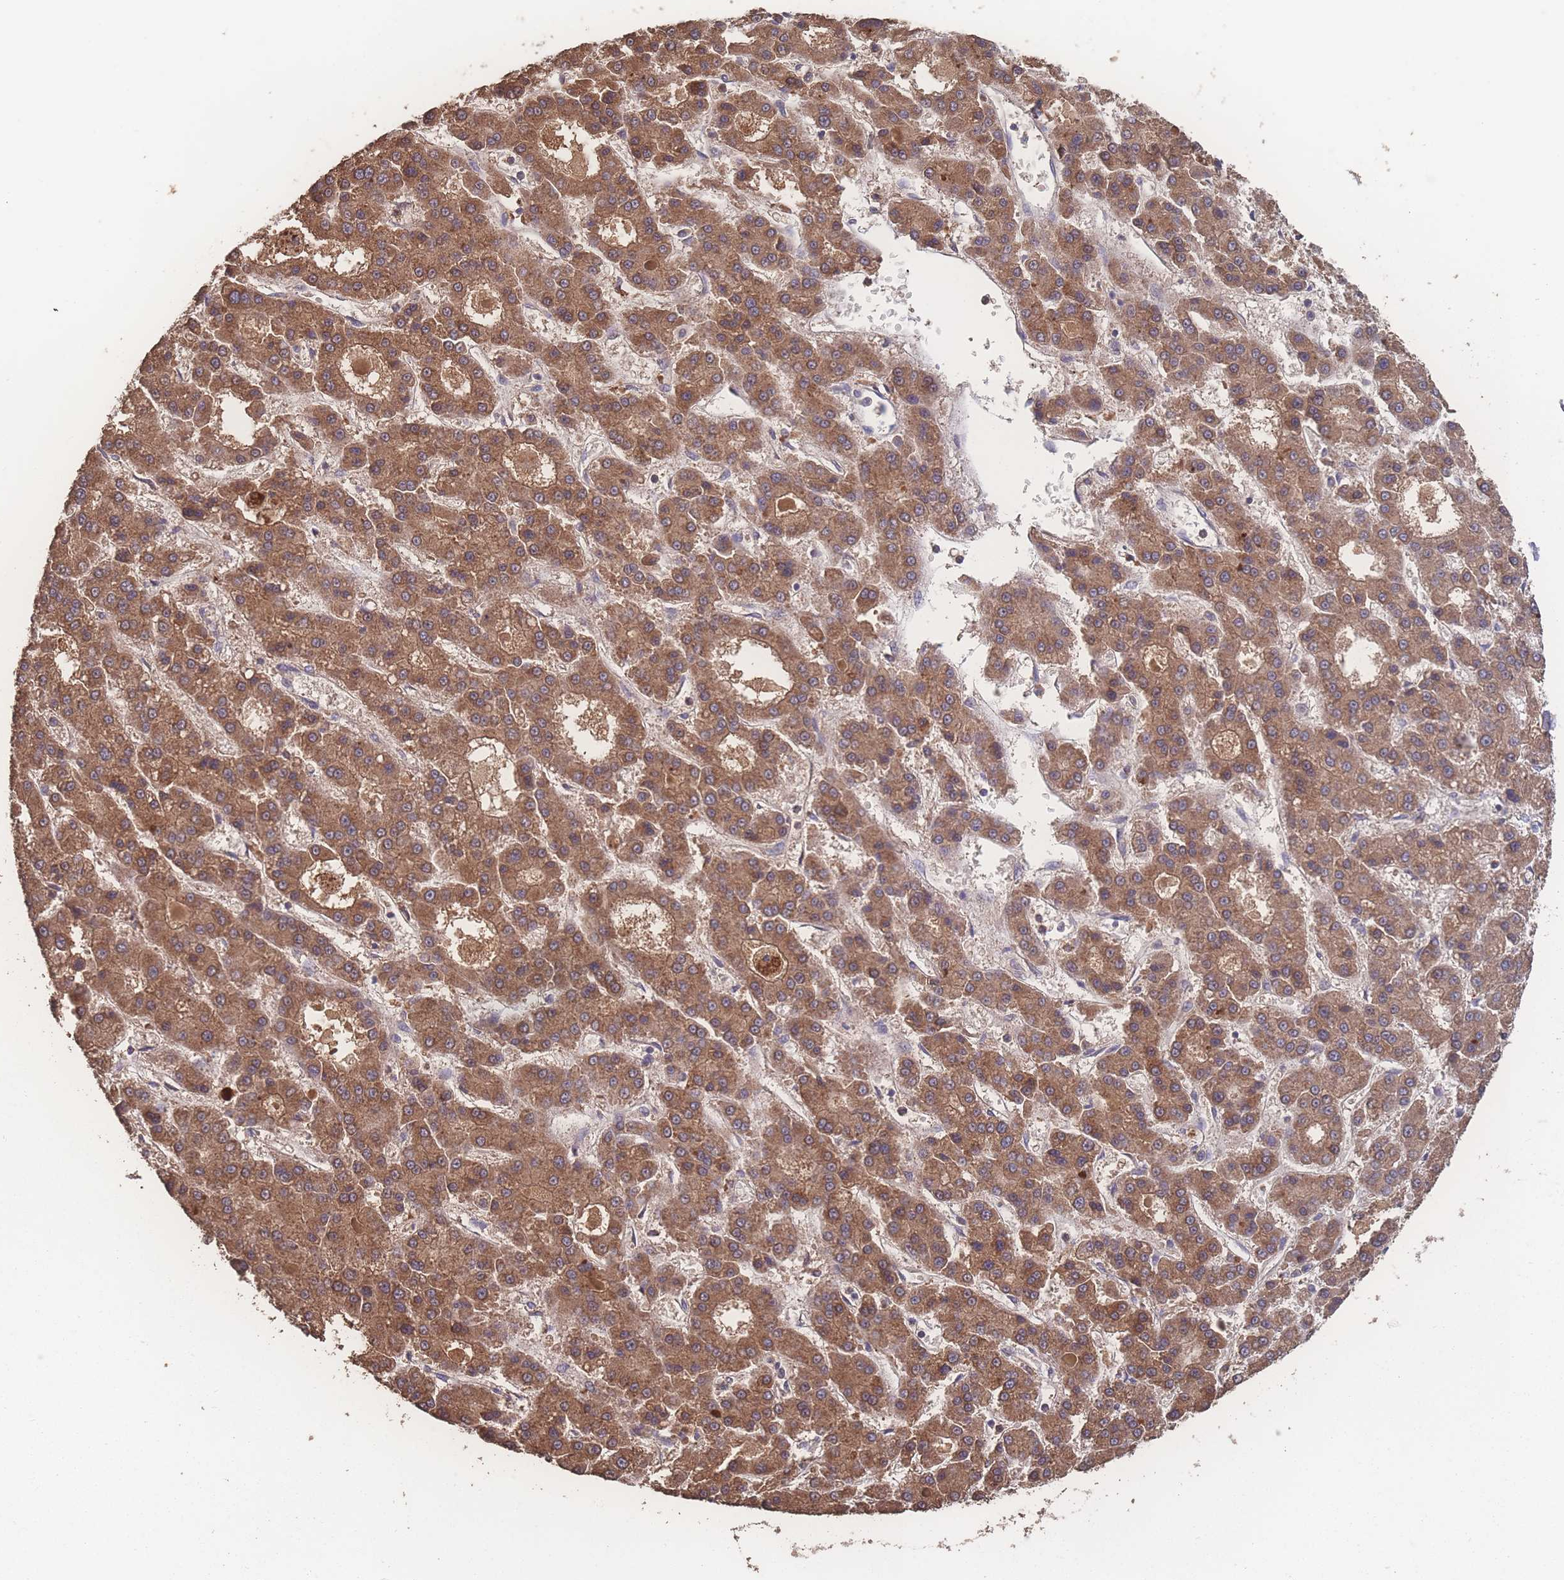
{"staining": {"intensity": "moderate", "quantity": ">75%", "location": "cytoplasmic/membranous"}, "tissue": "liver cancer", "cell_type": "Tumor cells", "image_type": "cancer", "snomed": [{"axis": "morphology", "description": "Carcinoma, Hepatocellular, NOS"}, {"axis": "topography", "description": "Liver"}], "caption": "DAB immunohistochemical staining of human liver cancer (hepatocellular carcinoma) exhibits moderate cytoplasmic/membranous protein staining in approximately >75% of tumor cells. (Brightfield microscopy of DAB IHC at high magnification).", "gene": "ATXN10", "patient": {"sex": "male", "age": 70}}